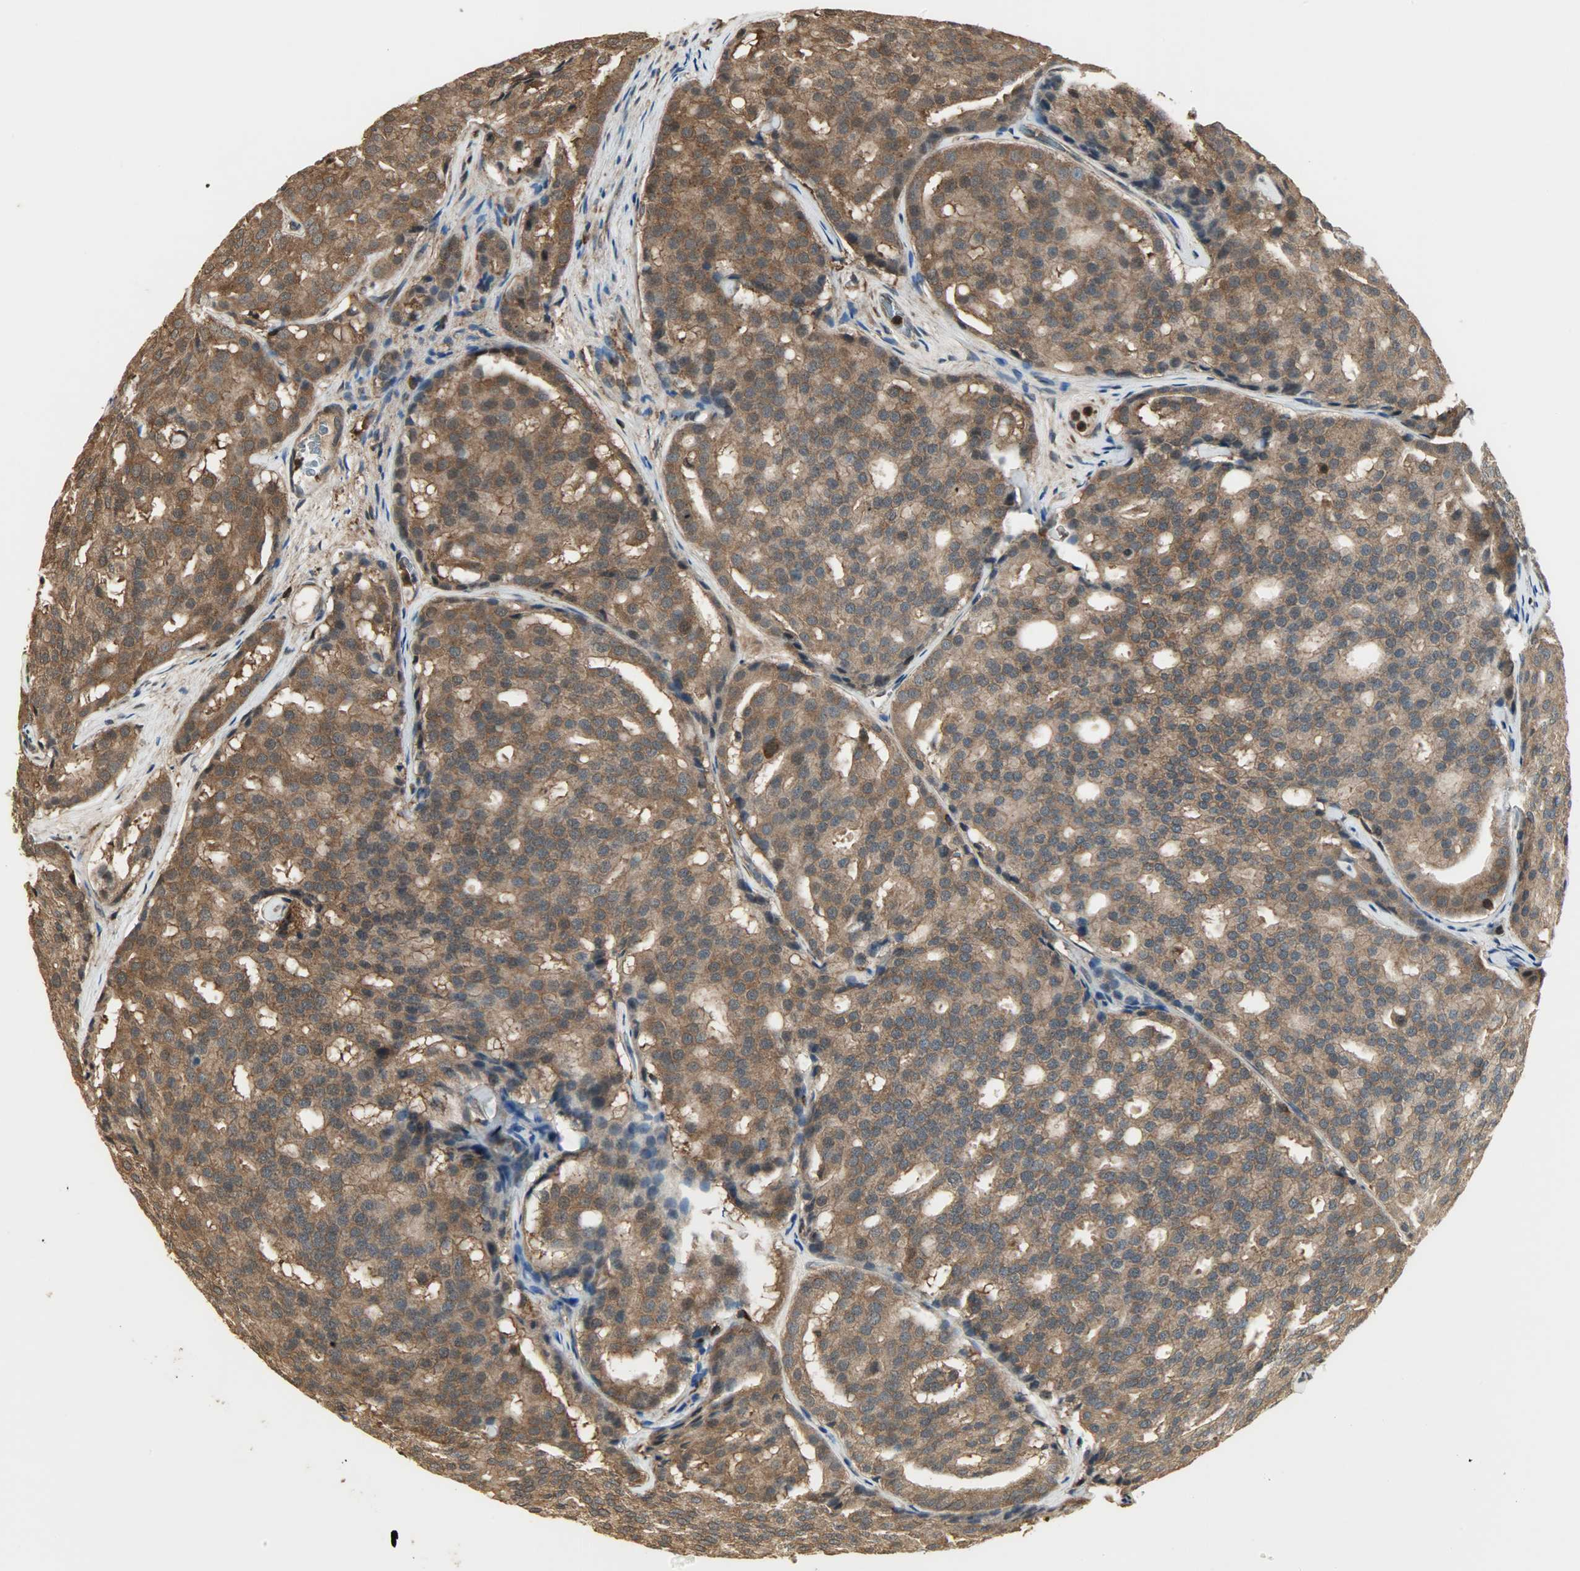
{"staining": {"intensity": "moderate", "quantity": ">75%", "location": "cytoplasmic/membranous"}, "tissue": "prostate cancer", "cell_type": "Tumor cells", "image_type": "cancer", "snomed": [{"axis": "morphology", "description": "Adenocarcinoma, High grade"}, {"axis": "topography", "description": "Prostate"}], "caption": "Tumor cells show moderate cytoplasmic/membranous positivity in about >75% of cells in high-grade adenocarcinoma (prostate). The protein of interest is stained brown, and the nuclei are stained in blue (DAB IHC with brightfield microscopy, high magnification).", "gene": "YWHAZ", "patient": {"sex": "male", "age": 64}}